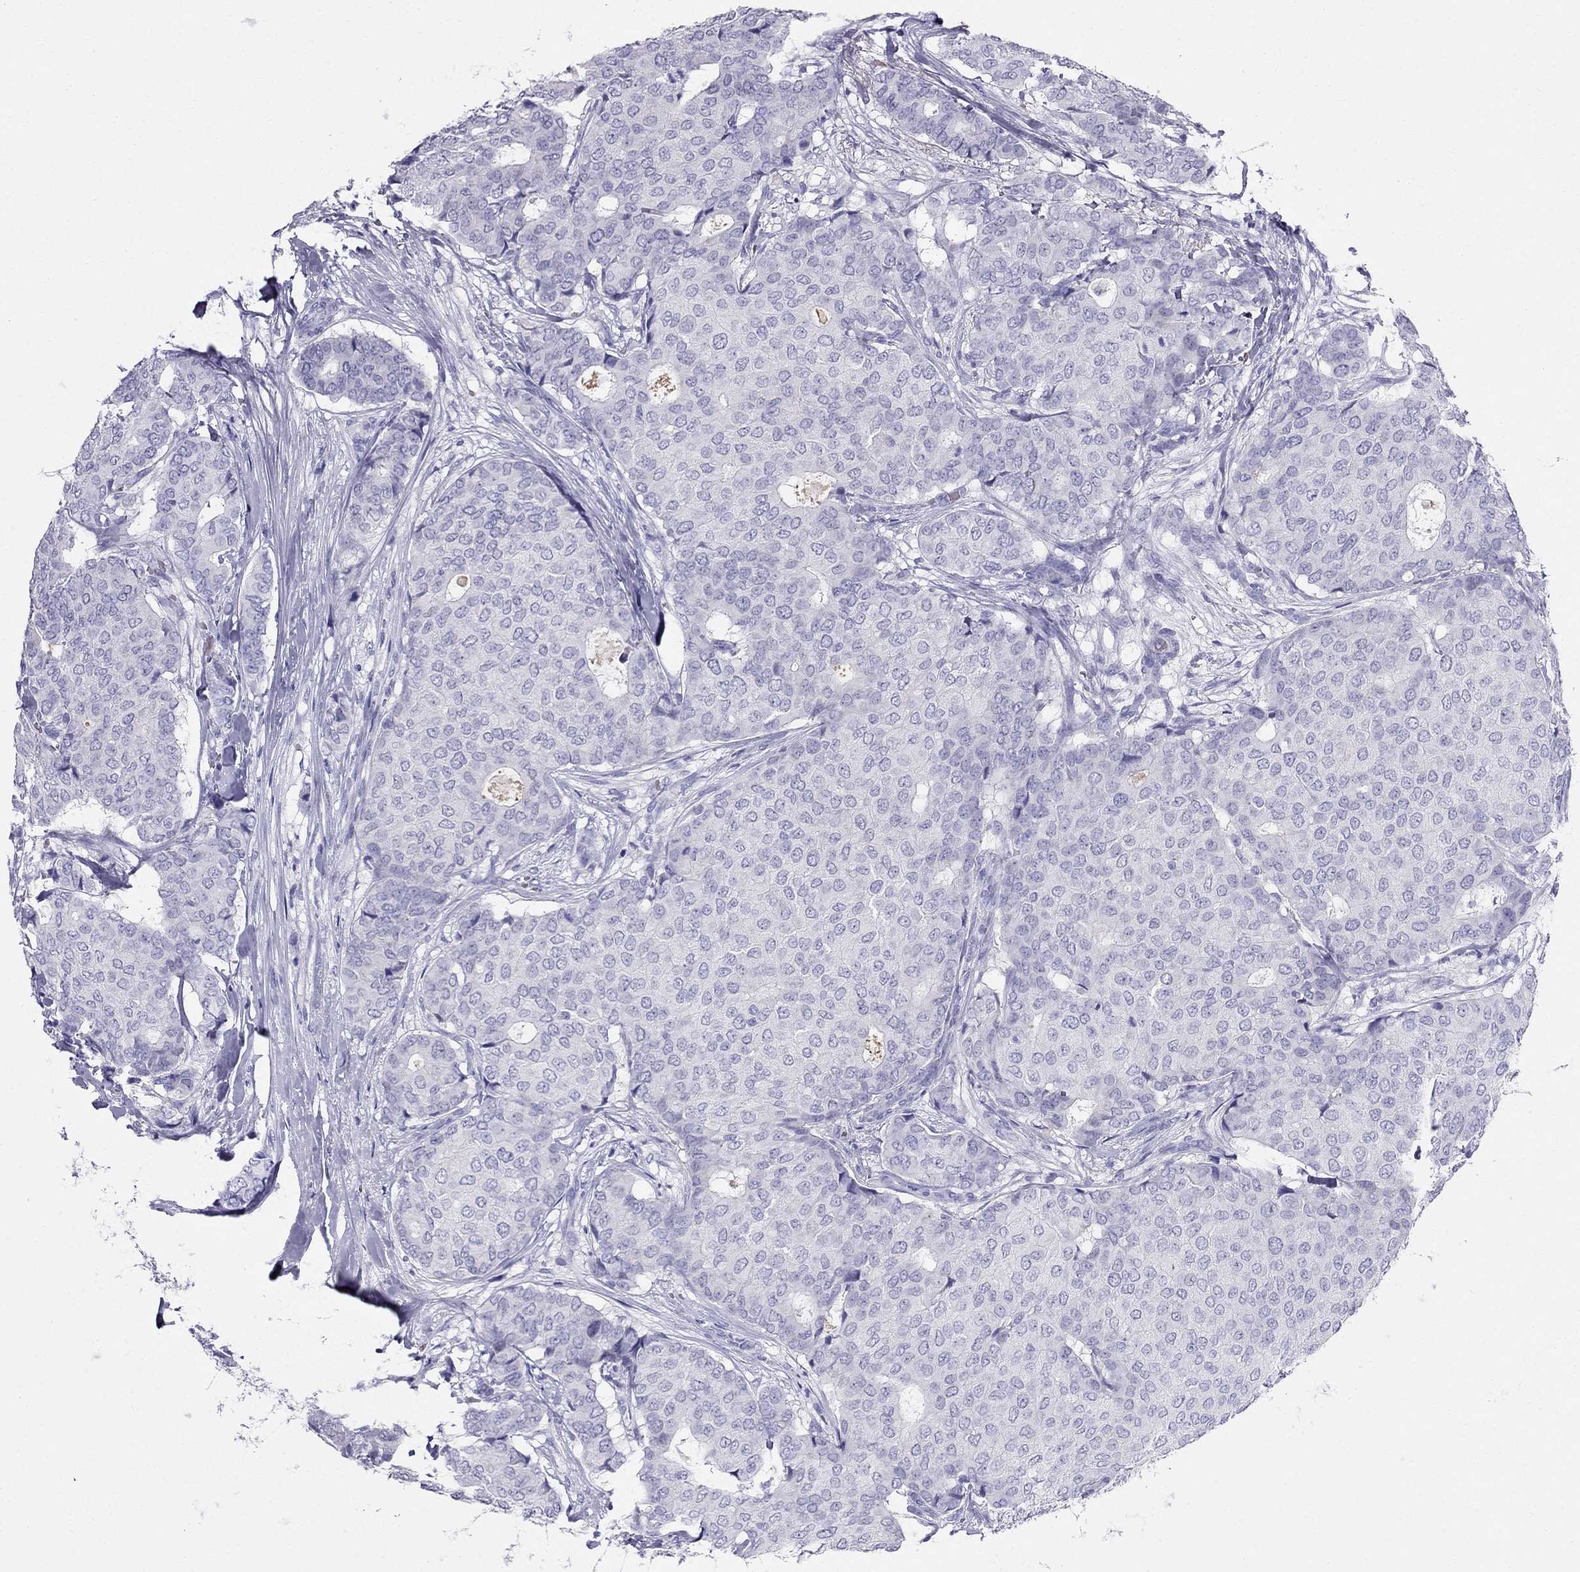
{"staining": {"intensity": "negative", "quantity": "none", "location": "none"}, "tissue": "breast cancer", "cell_type": "Tumor cells", "image_type": "cancer", "snomed": [{"axis": "morphology", "description": "Duct carcinoma"}, {"axis": "topography", "description": "Breast"}], "caption": "Immunohistochemistry (IHC) of breast cancer (intraductal carcinoma) reveals no expression in tumor cells.", "gene": "DNAAF6", "patient": {"sex": "female", "age": 75}}